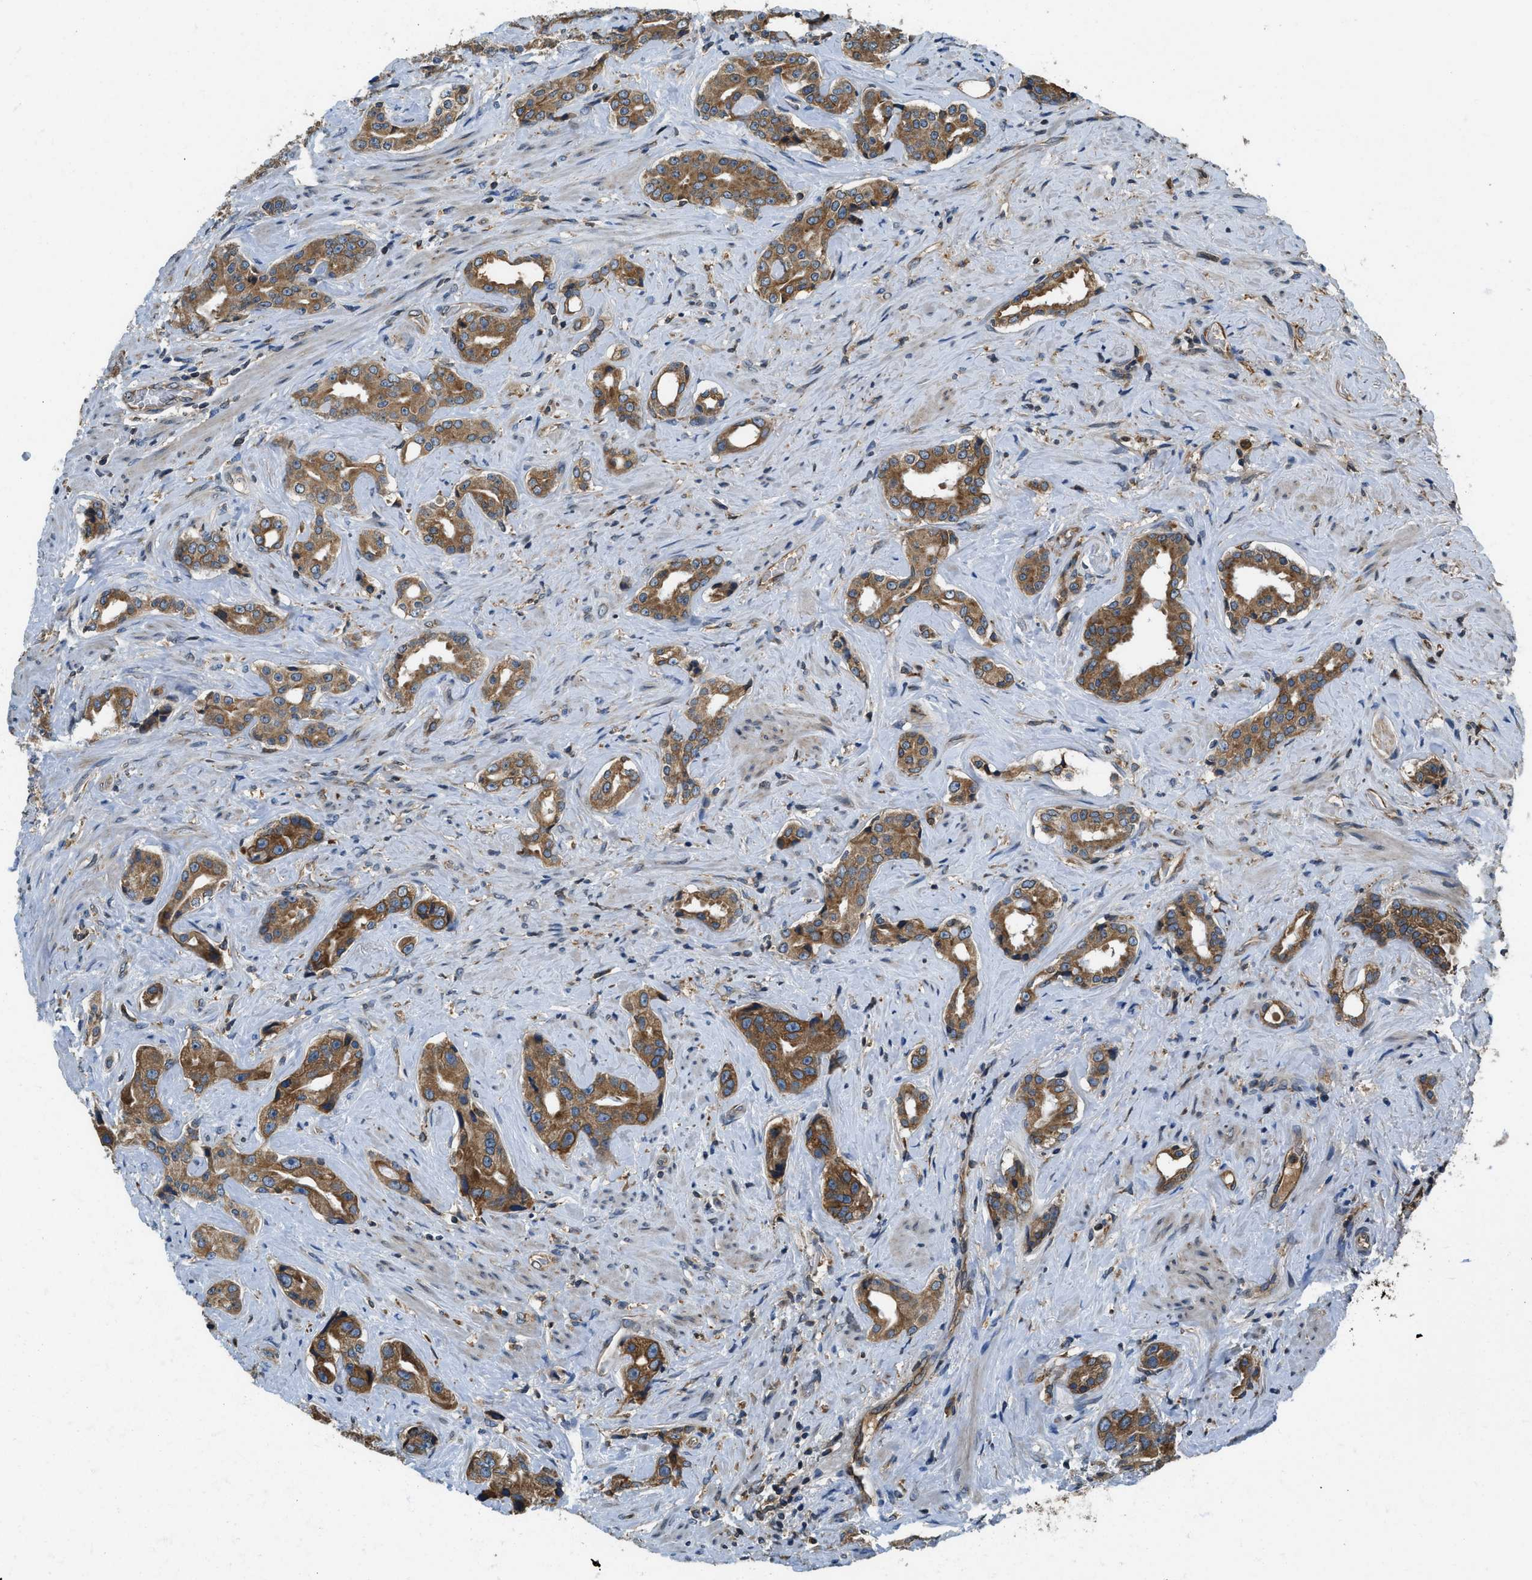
{"staining": {"intensity": "moderate", "quantity": ">75%", "location": "cytoplasmic/membranous"}, "tissue": "prostate cancer", "cell_type": "Tumor cells", "image_type": "cancer", "snomed": [{"axis": "morphology", "description": "Adenocarcinoma, High grade"}, {"axis": "topography", "description": "Prostate"}], "caption": "Adenocarcinoma (high-grade) (prostate) tissue shows moderate cytoplasmic/membranous positivity in approximately >75% of tumor cells", "gene": "BCAP31", "patient": {"sex": "male", "age": 71}}